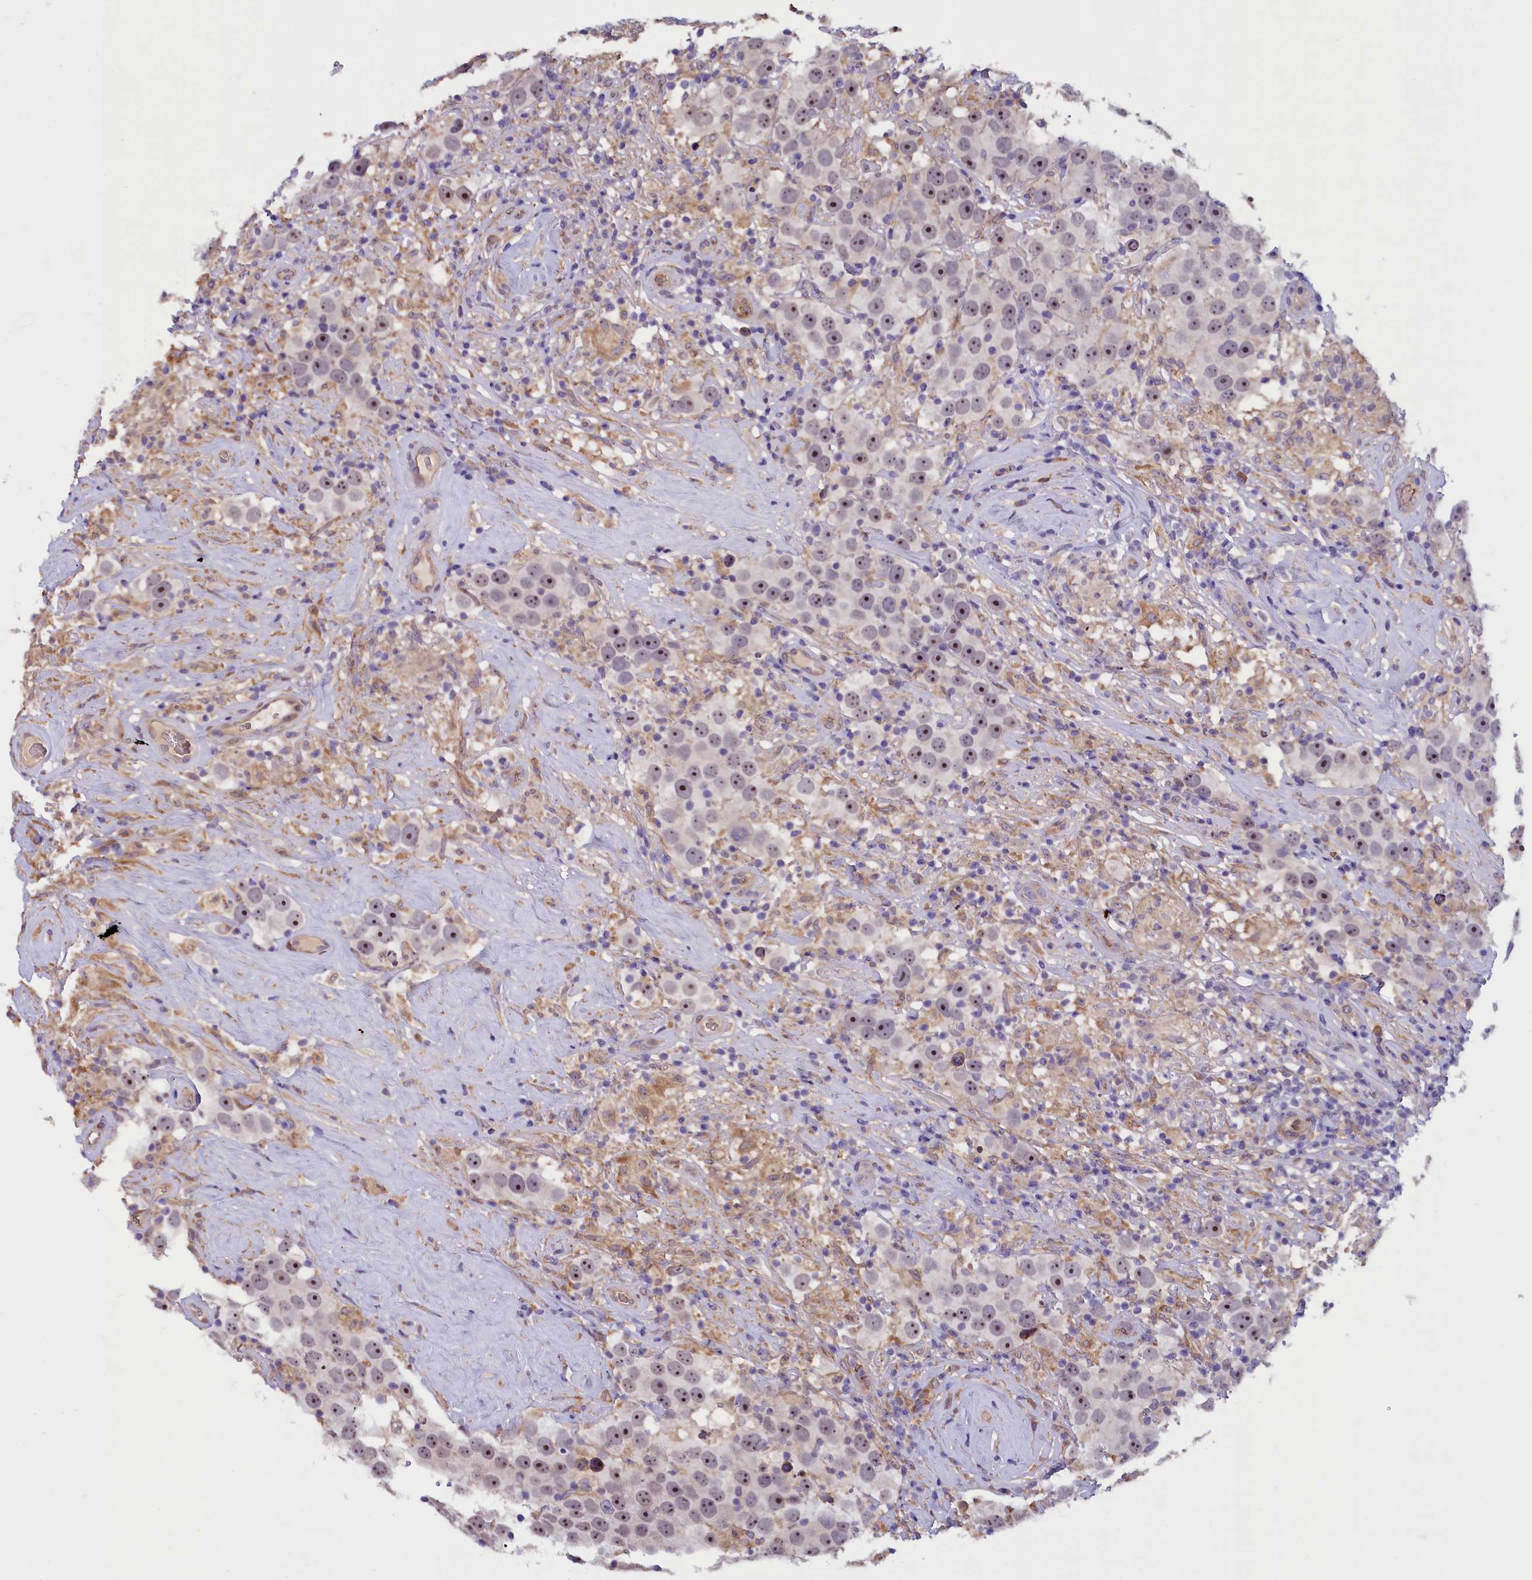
{"staining": {"intensity": "moderate", "quantity": "25%-75%", "location": "nuclear"}, "tissue": "testis cancer", "cell_type": "Tumor cells", "image_type": "cancer", "snomed": [{"axis": "morphology", "description": "Seminoma, NOS"}, {"axis": "topography", "description": "Testis"}], "caption": "There is medium levels of moderate nuclear positivity in tumor cells of seminoma (testis), as demonstrated by immunohistochemical staining (brown color).", "gene": "CCDC9B", "patient": {"sex": "male", "age": 49}}